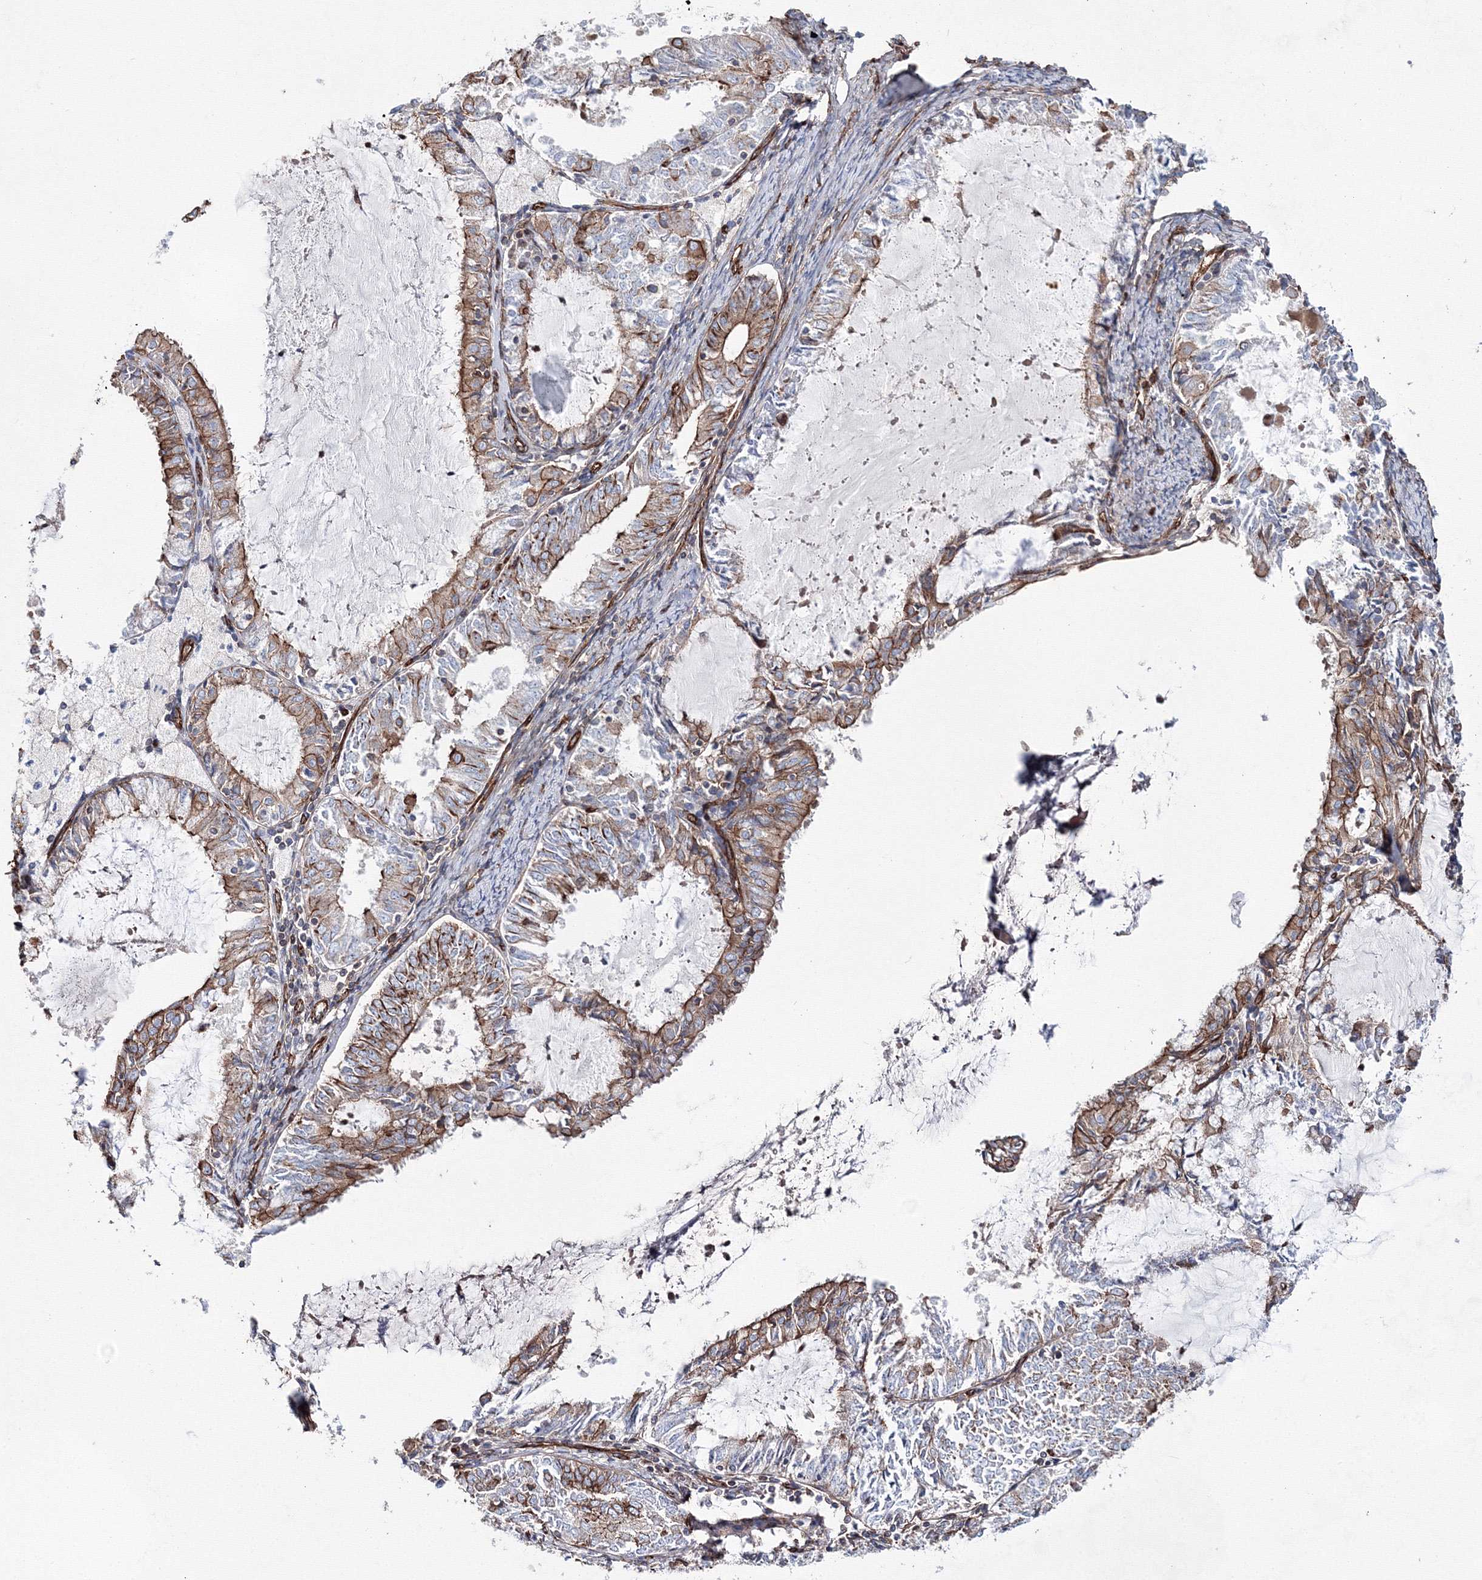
{"staining": {"intensity": "moderate", "quantity": "25%-75%", "location": "cytoplasmic/membranous"}, "tissue": "endometrial cancer", "cell_type": "Tumor cells", "image_type": "cancer", "snomed": [{"axis": "morphology", "description": "Adenocarcinoma, NOS"}, {"axis": "topography", "description": "Endometrium"}], "caption": "Immunohistochemical staining of endometrial cancer displays medium levels of moderate cytoplasmic/membranous expression in about 25%-75% of tumor cells.", "gene": "ANKRD37", "patient": {"sex": "female", "age": 57}}